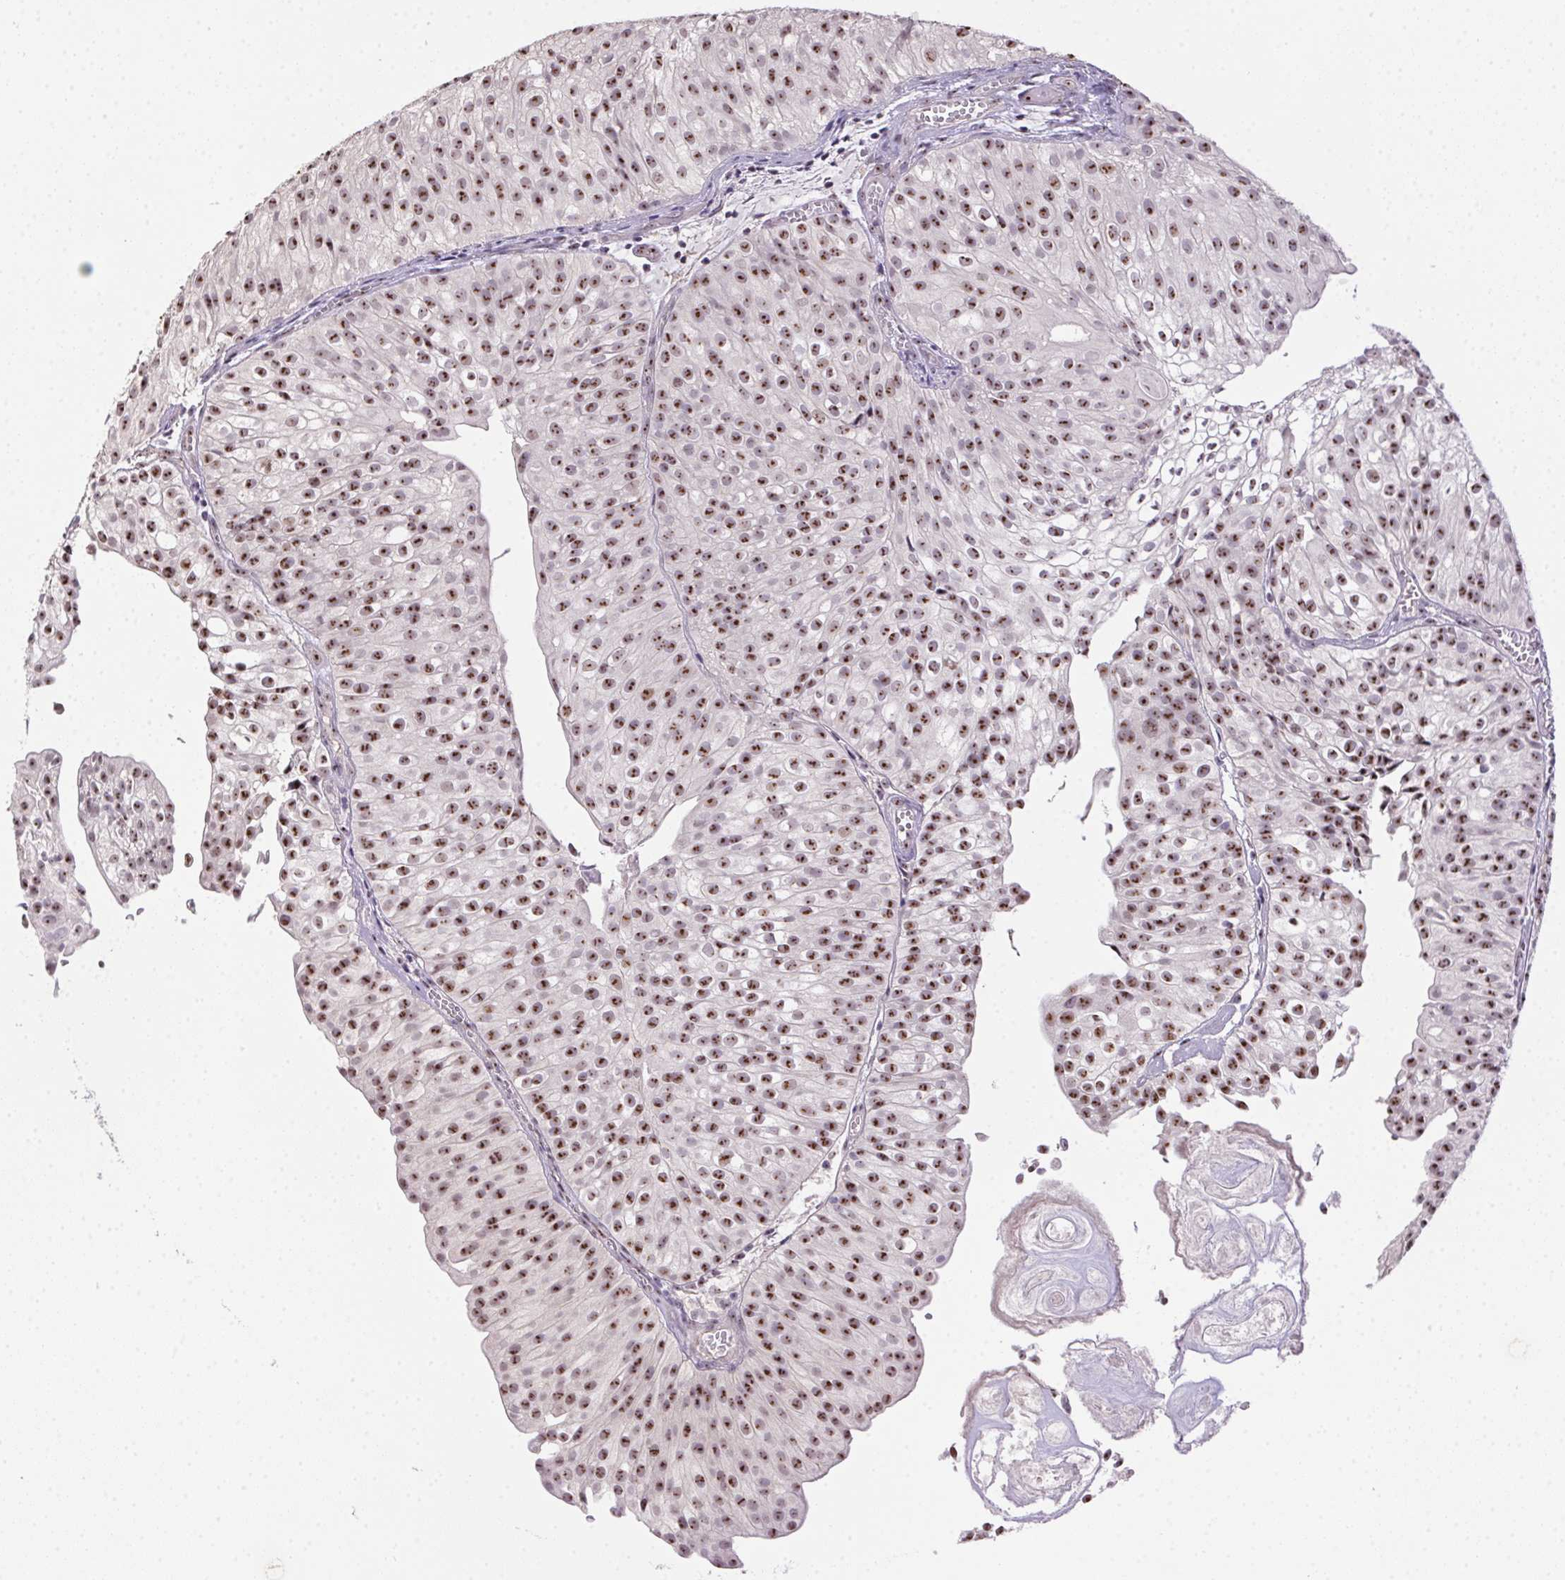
{"staining": {"intensity": "moderate", "quantity": ">75%", "location": "nuclear"}, "tissue": "urothelial cancer", "cell_type": "Tumor cells", "image_type": "cancer", "snomed": [{"axis": "morphology", "description": "Urothelial carcinoma, Low grade"}, {"axis": "topography", "description": "Urinary bladder"}], "caption": "An image showing moderate nuclear positivity in approximately >75% of tumor cells in low-grade urothelial carcinoma, as visualized by brown immunohistochemical staining.", "gene": "BATF2", "patient": {"sex": "male", "age": 70}}